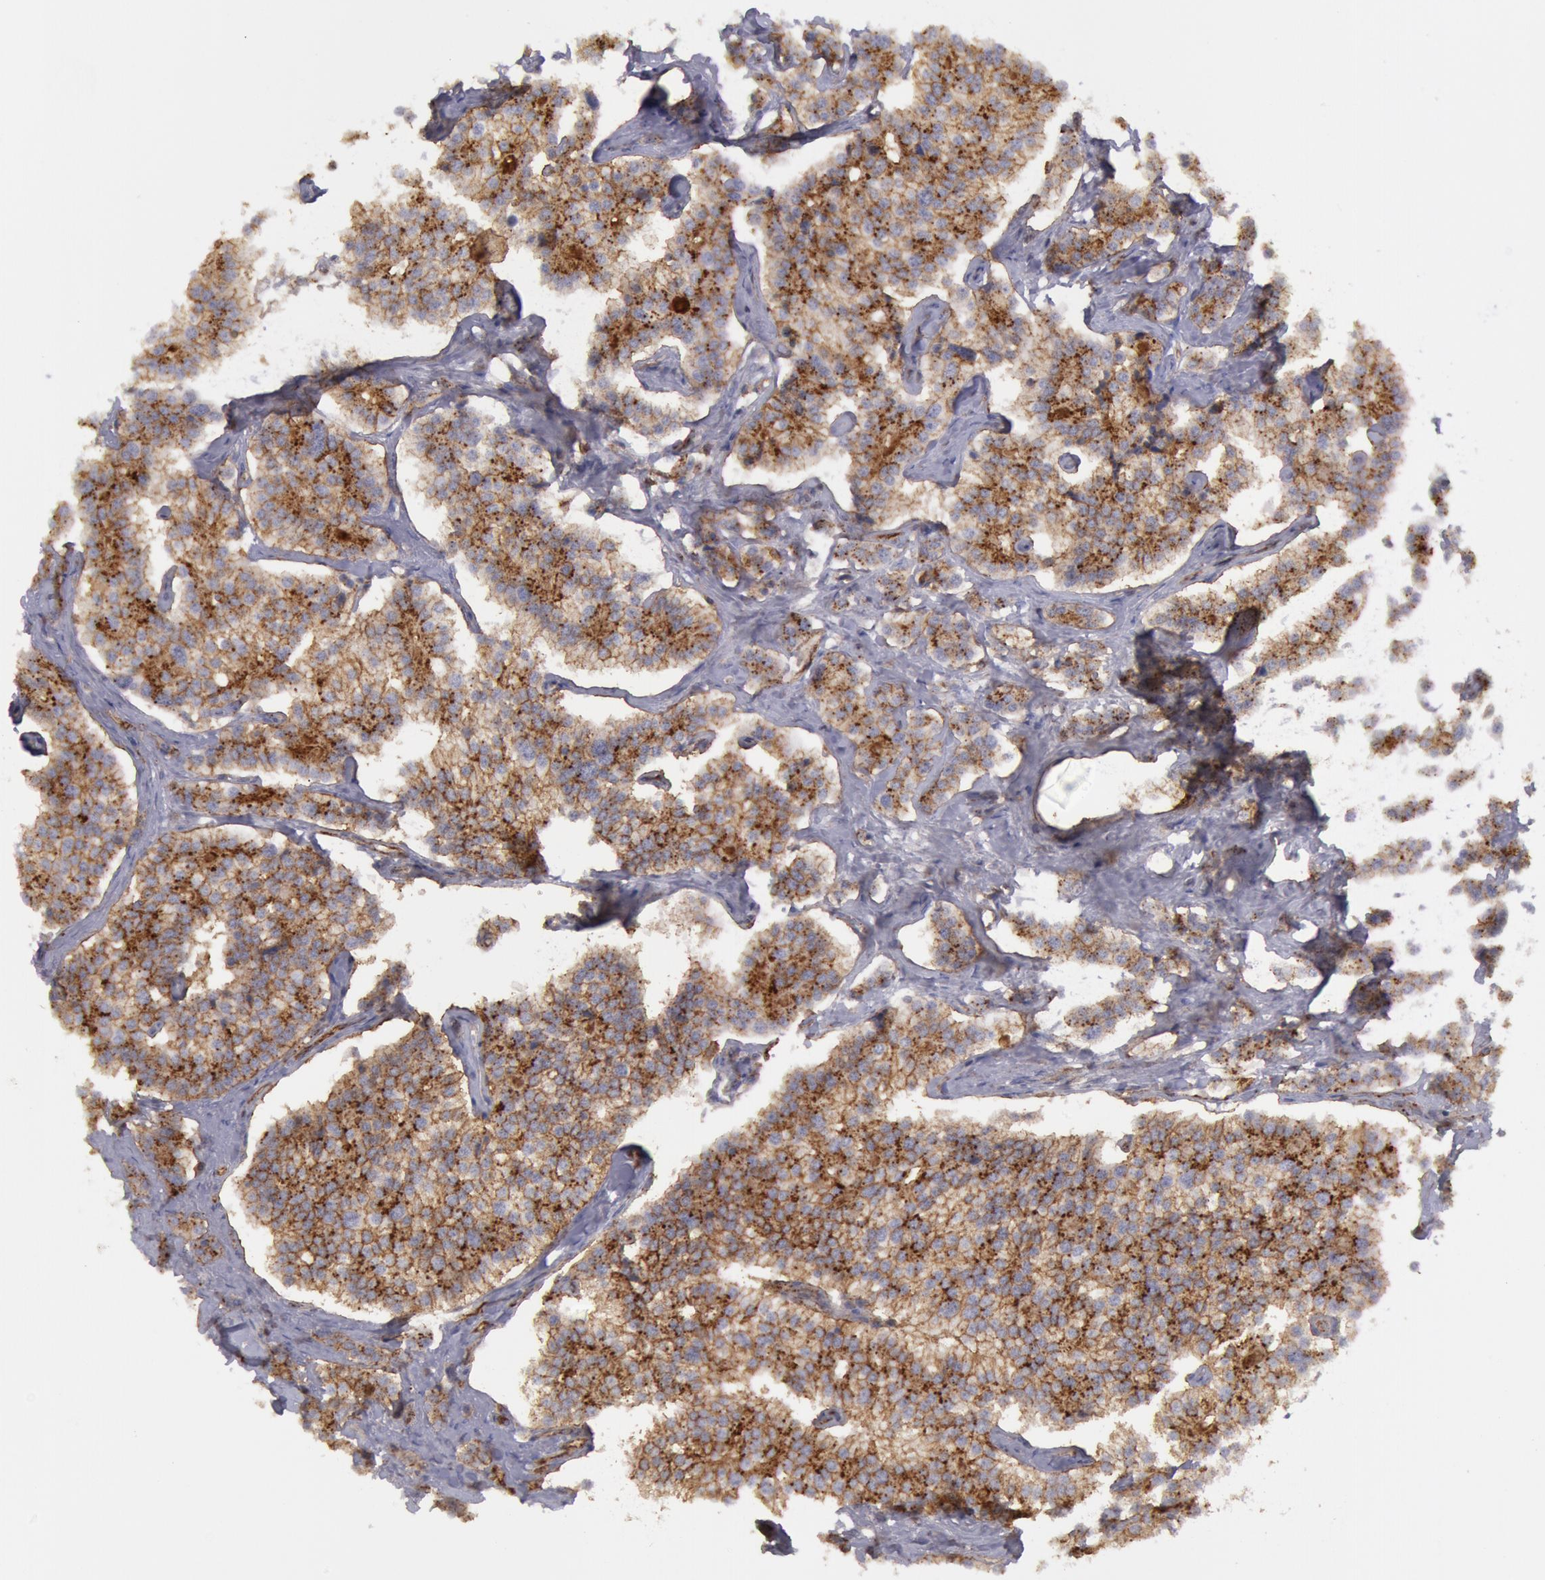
{"staining": {"intensity": "strong", "quantity": ">75%", "location": "cytoplasmic/membranous"}, "tissue": "carcinoid", "cell_type": "Tumor cells", "image_type": "cancer", "snomed": [{"axis": "morphology", "description": "Carcinoid, malignant, NOS"}, {"axis": "topography", "description": "Small intestine"}], "caption": "Carcinoid tissue displays strong cytoplasmic/membranous staining in approximately >75% of tumor cells, visualized by immunohistochemistry.", "gene": "FLOT2", "patient": {"sex": "male", "age": 63}}